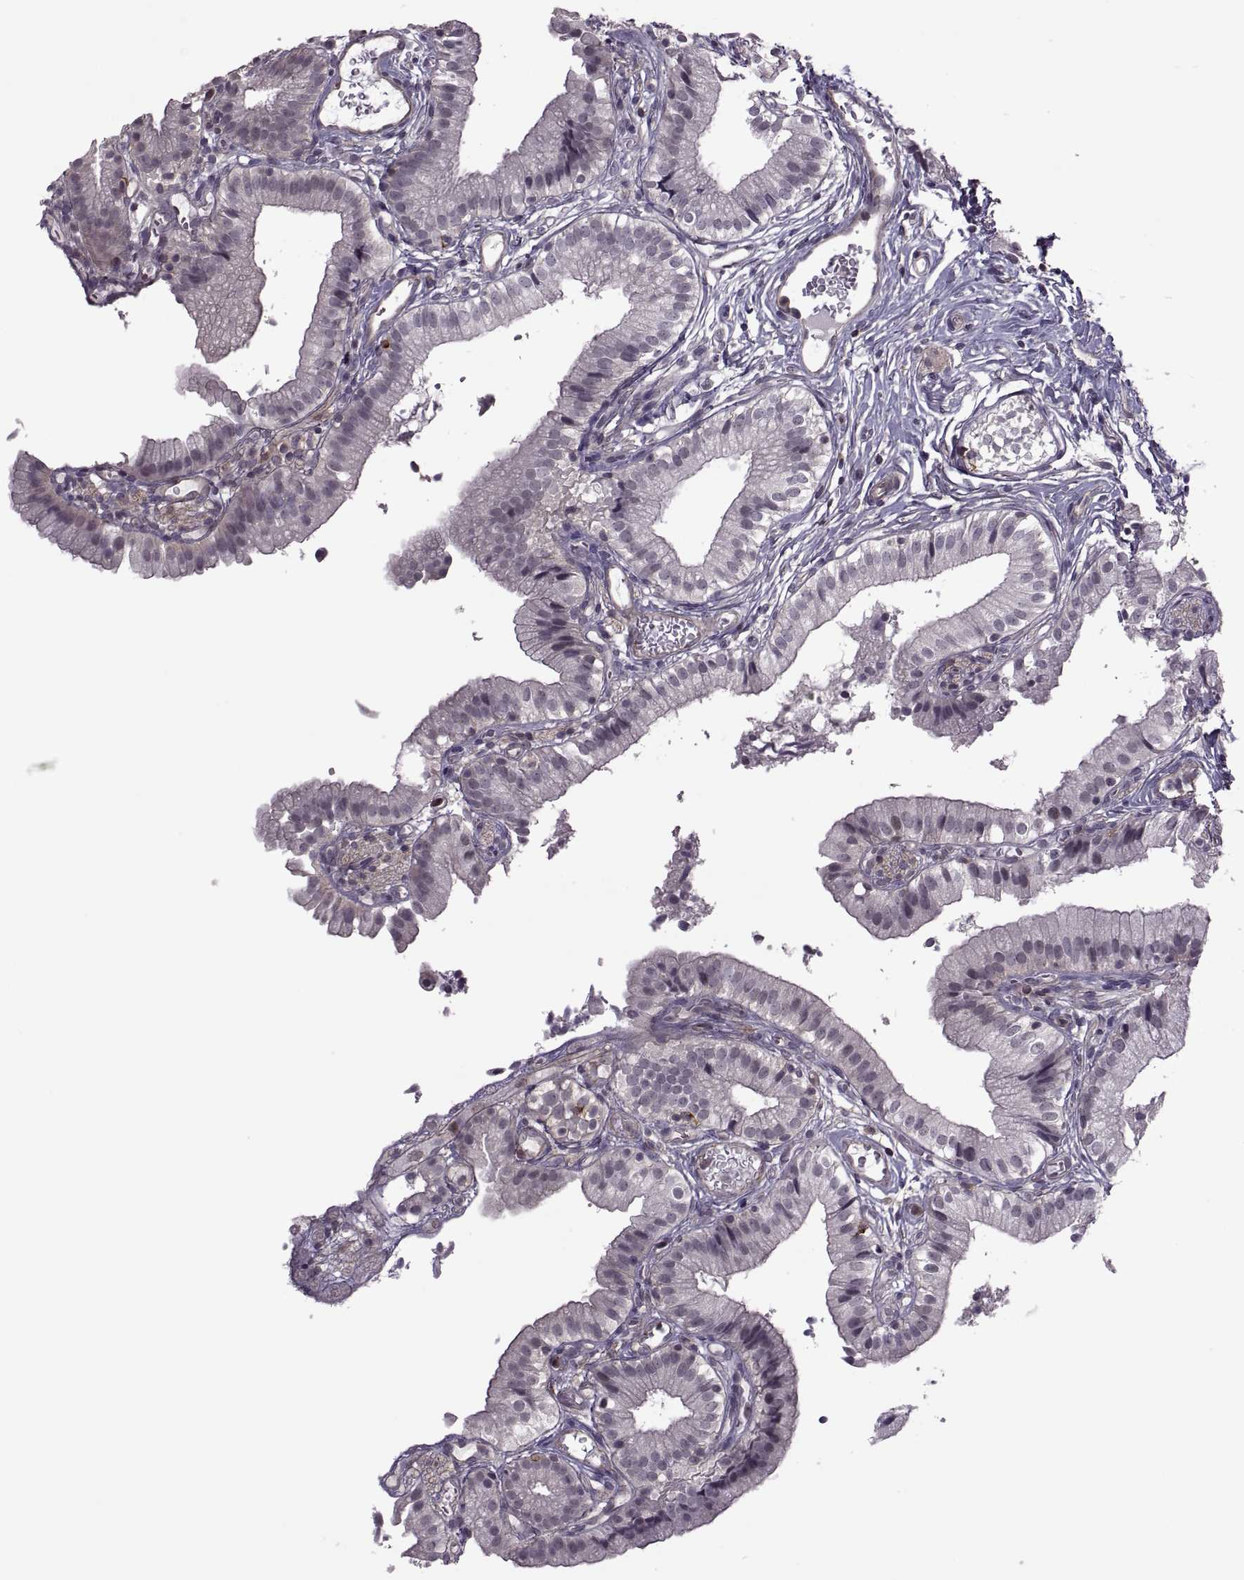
{"staining": {"intensity": "negative", "quantity": "none", "location": "none"}, "tissue": "gallbladder", "cell_type": "Glandular cells", "image_type": "normal", "snomed": [{"axis": "morphology", "description": "Normal tissue, NOS"}, {"axis": "topography", "description": "Gallbladder"}], "caption": "IHC of benign gallbladder shows no expression in glandular cells. The staining is performed using DAB brown chromogen with nuclei counter-stained in using hematoxylin.", "gene": "ODF3", "patient": {"sex": "female", "age": 47}}